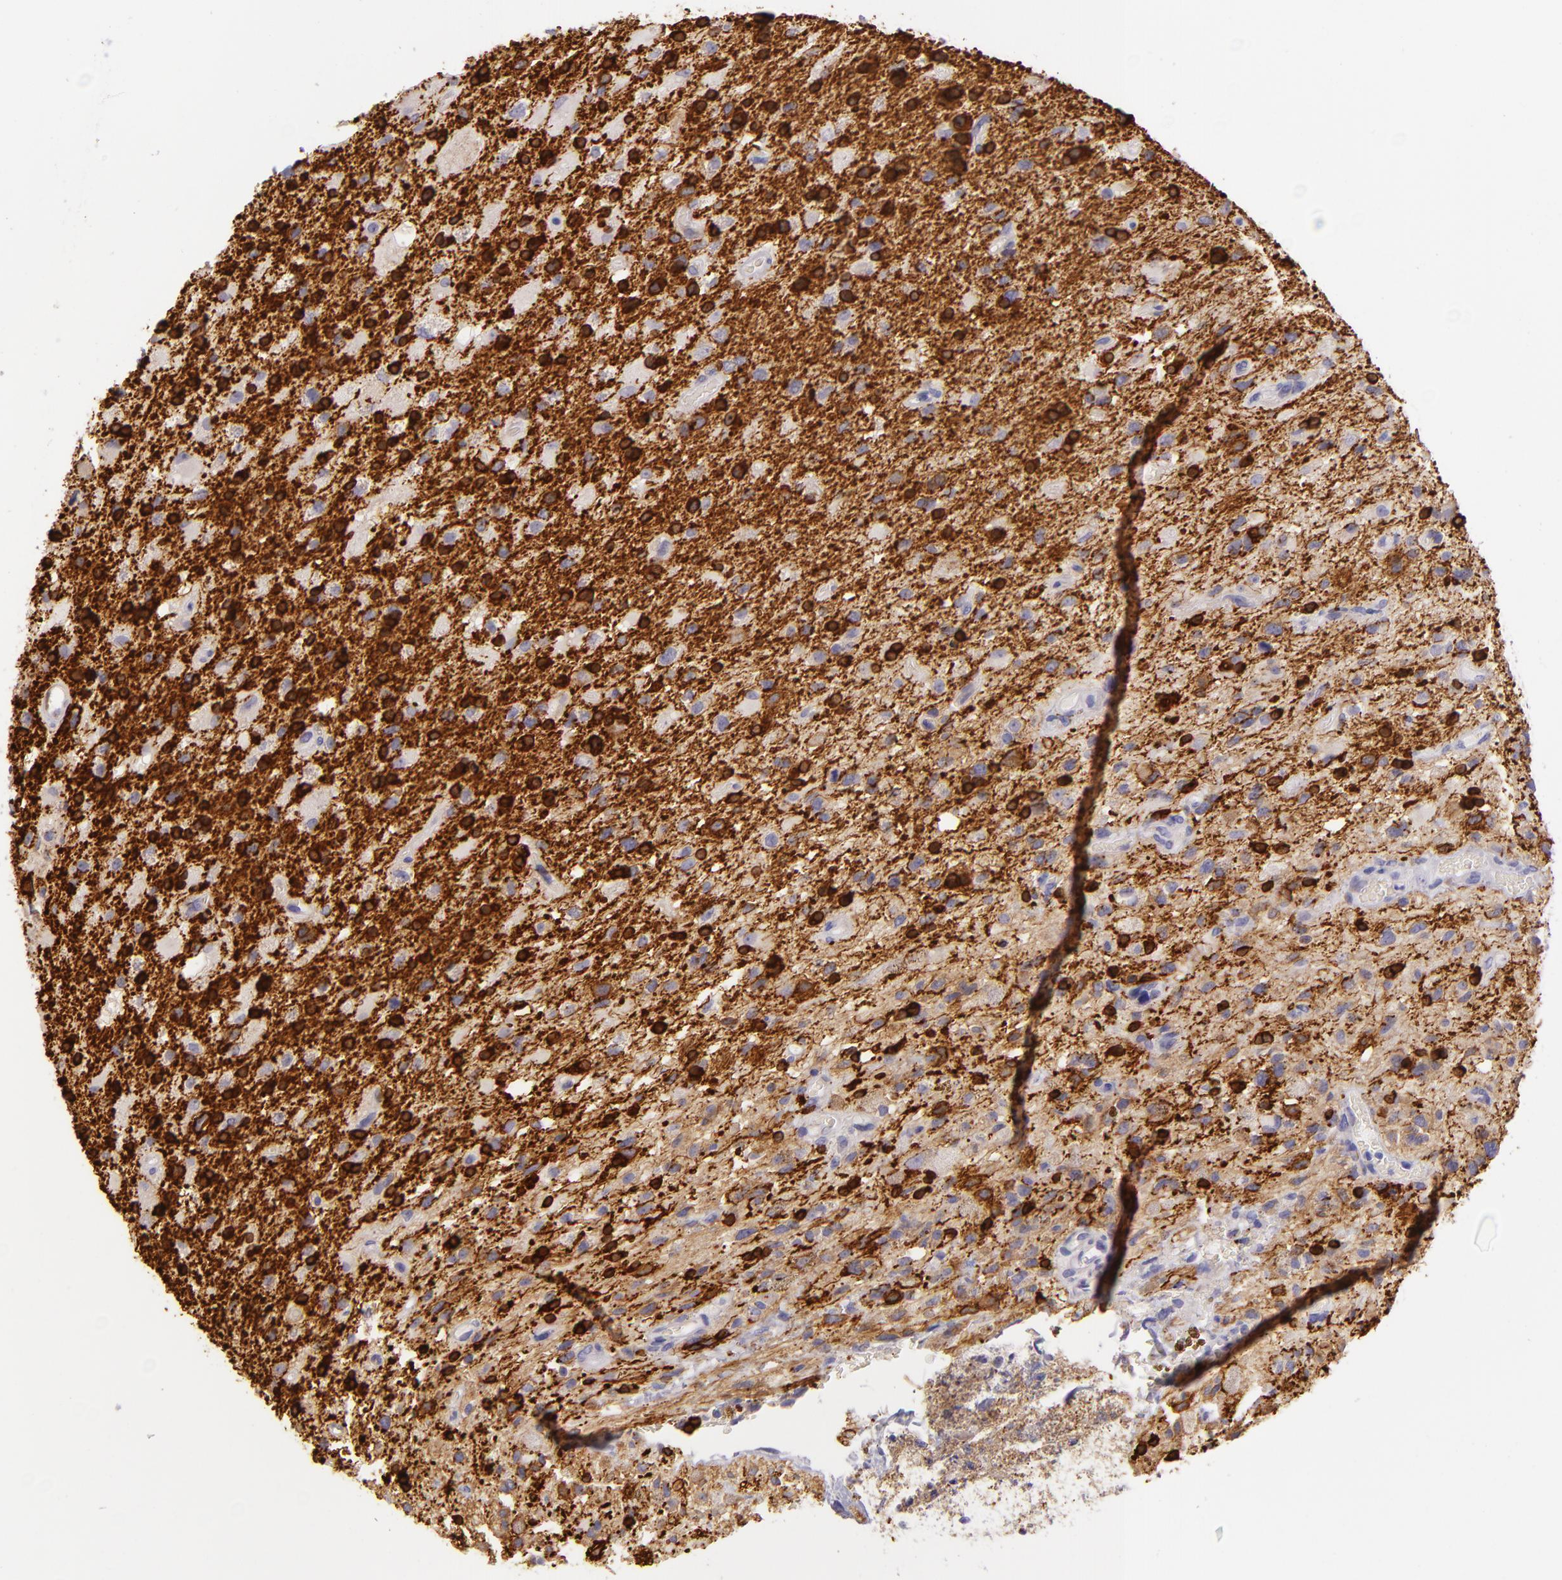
{"staining": {"intensity": "strong", "quantity": "25%-75%", "location": "cytoplasmic/membranous"}, "tissue": "glioma", "cell_type": "Tumor cells", "image_type": "cancer", "snomed": [{"axis": "morphology", "description": "Glioma, malignant, High grade"}, {"axis": "topography", "description": "Brain"}], "caption": "Immunohistochemical staining of malignant glioma (high-grade) reveals high levels of strong cytoplasmic/membranous protein staining in about 25%-75% of tumor cells. The staining is performed using DAB brown chromogen to label protein expression. The nuclei are counter-stained blue using hematoxylin.", "gene": "ZC3H7B", "patient": {"sex": "male", "age": 48}}